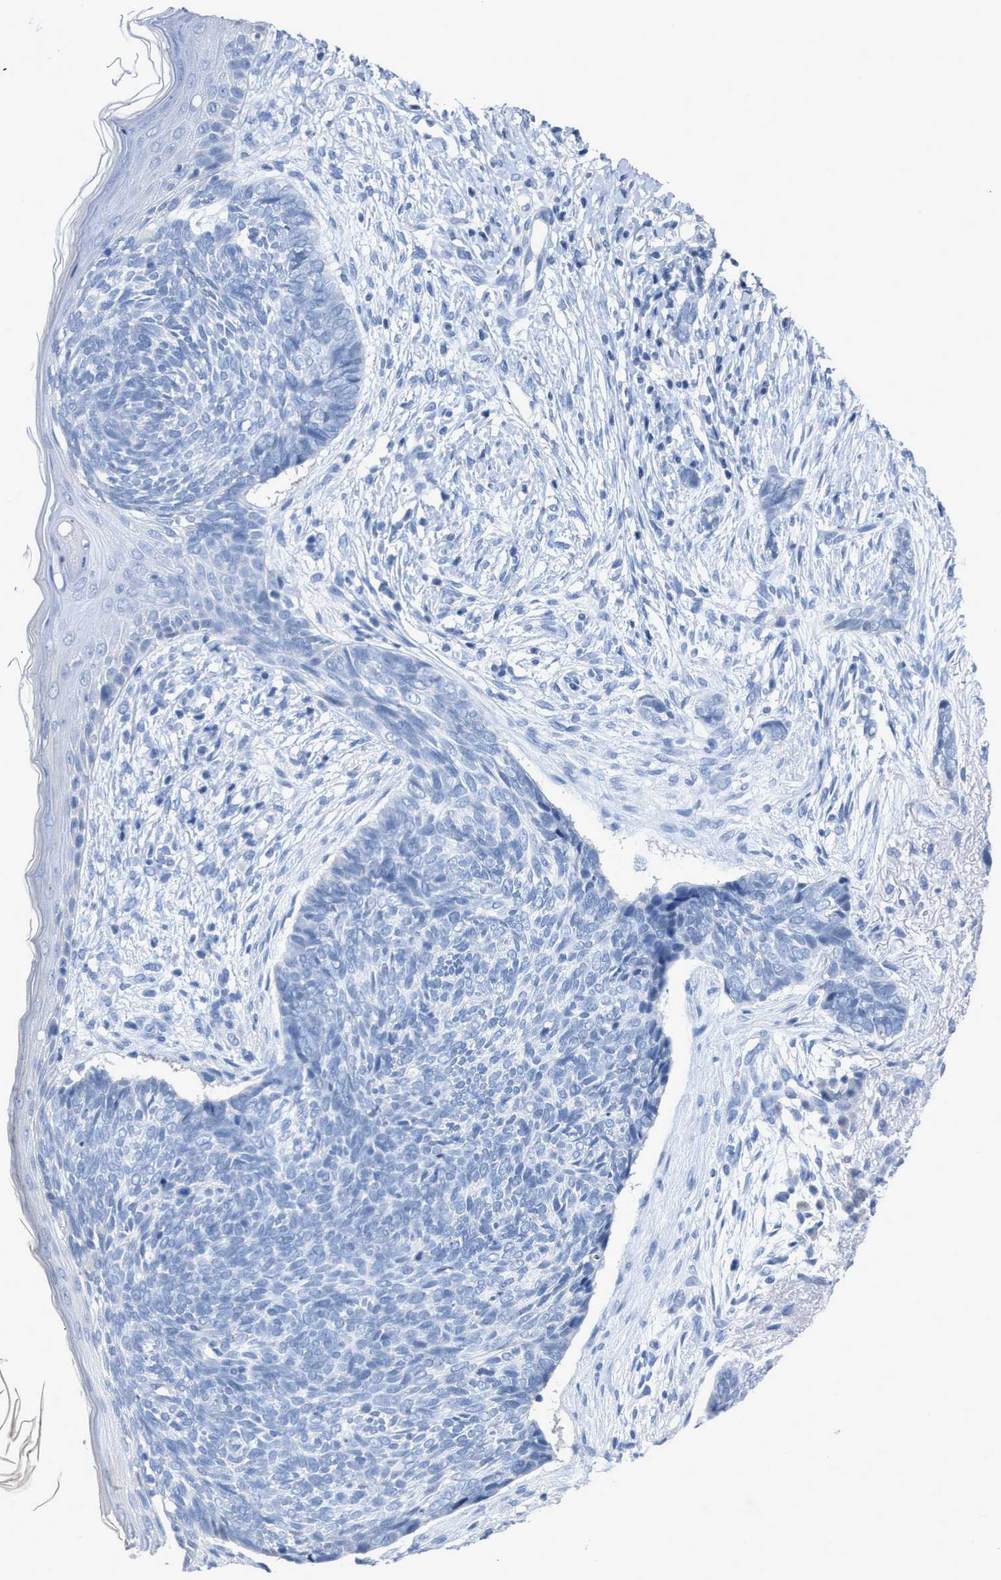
{"staining": {"intensity": "negative", "quantity": "none", "location": "none"}, "tissue": "skin cancer", "cell_type": "Tumor cells", "image_type": "cancer", "snomed": [{"axis": "morphology", "description": "Basal cell carcinoma"}, {"axis": "topography", "description": "Skin"}], "caption": "A histopathology image of human skin cancer (basal cell carcinoma) is negative for staining in tumor cells. Nuclei are stained in blue.", "gene": "CEACAM5", "patient": {"sex": "female", "age": 84}}